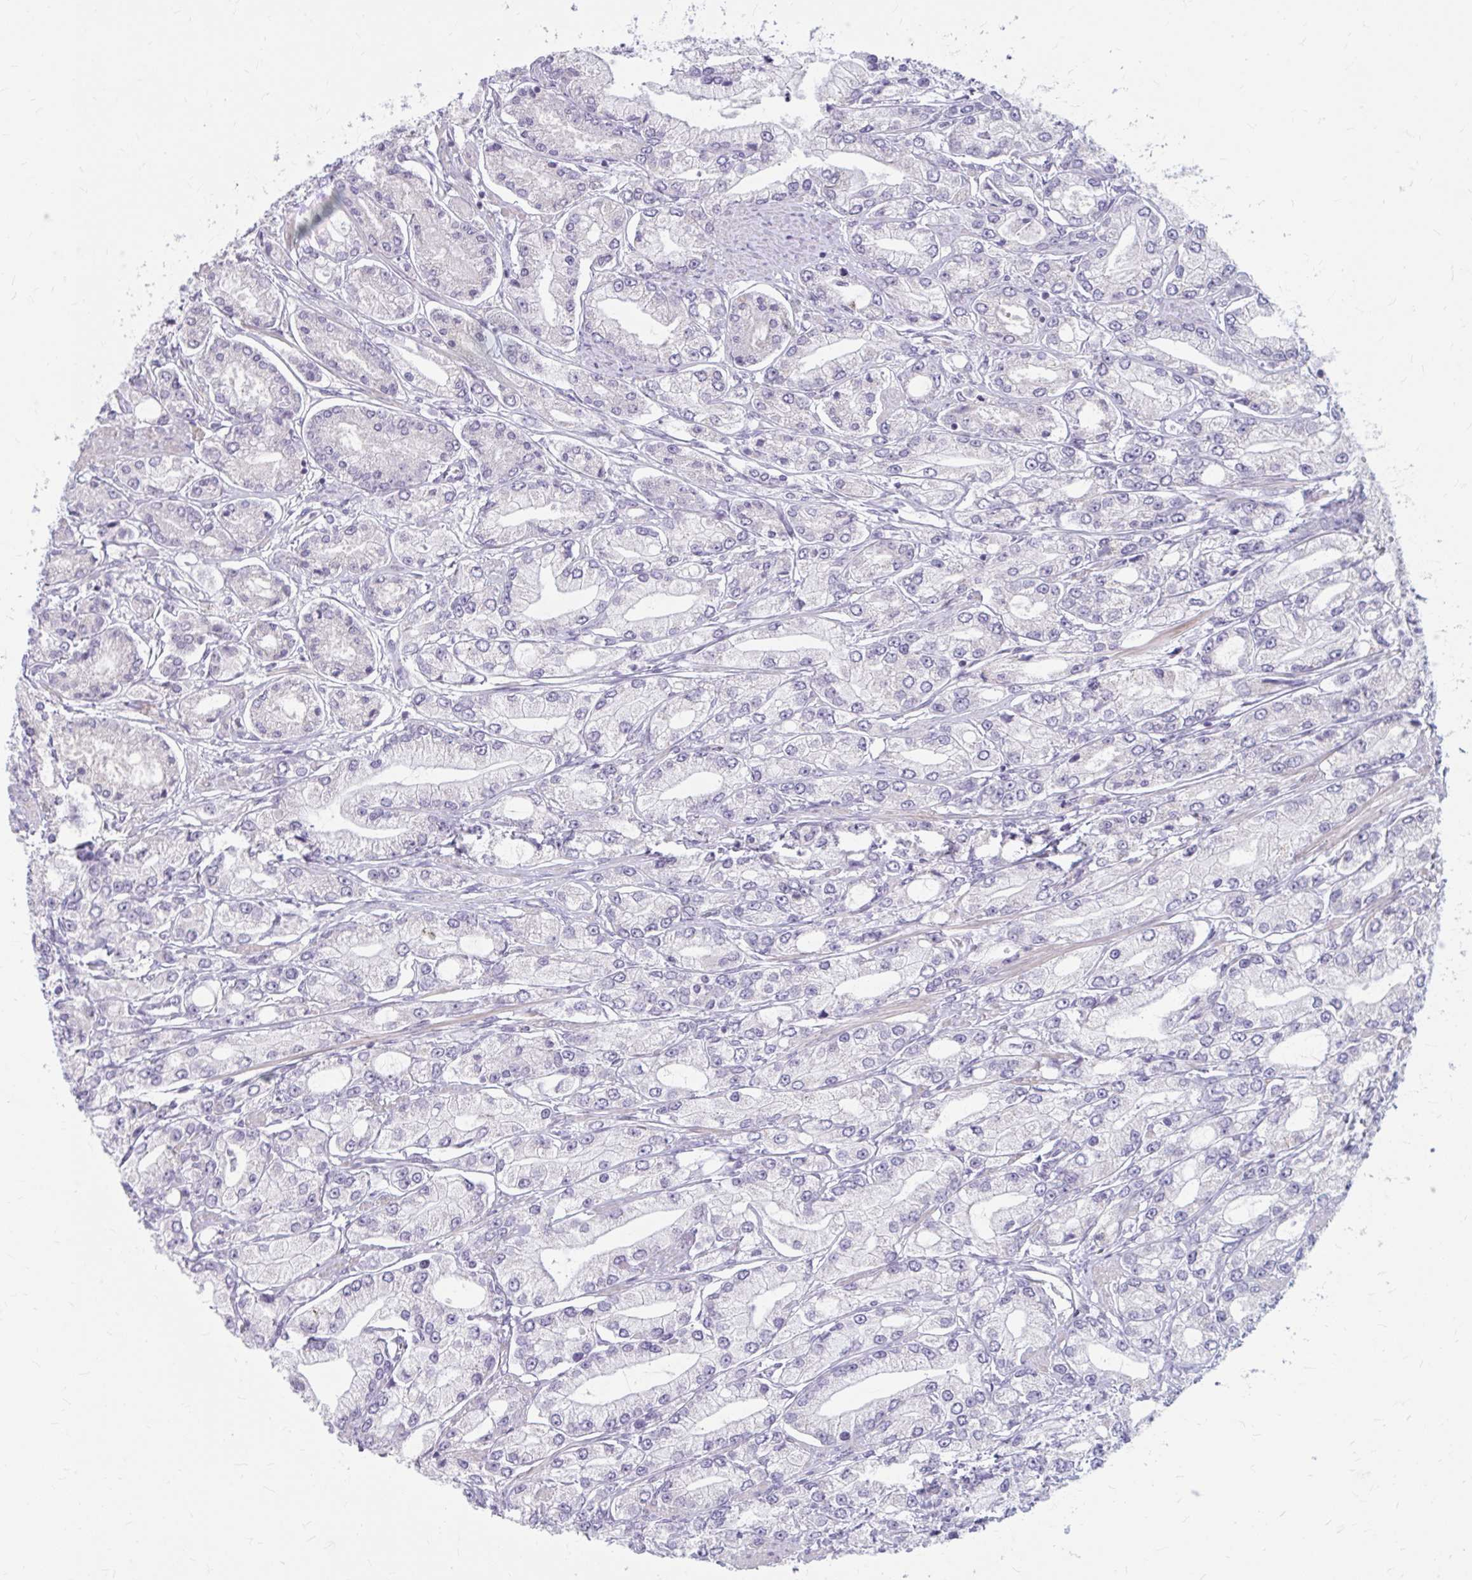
{"staining": {"intensity": "negative", "quantity": "none", "location": "none"}, "tissue": "prostate cancer", "cell_type": "Tumor cells", "image_type": "cancer", "snomed": [{"axis": "morphology", "description": "Adenocarcinoma, High grade"}, {"axis": "topography", "description": "Prostate"}], "caption": "IHC micrograph of neoplastic tissue: prostate cancer (adenocarcinoma (high-grade)) stained with DAB shows no significant protein positivity in tumor cells.", "gene": "MSMO1", "patient": {"sex": "male", "age": 66}}